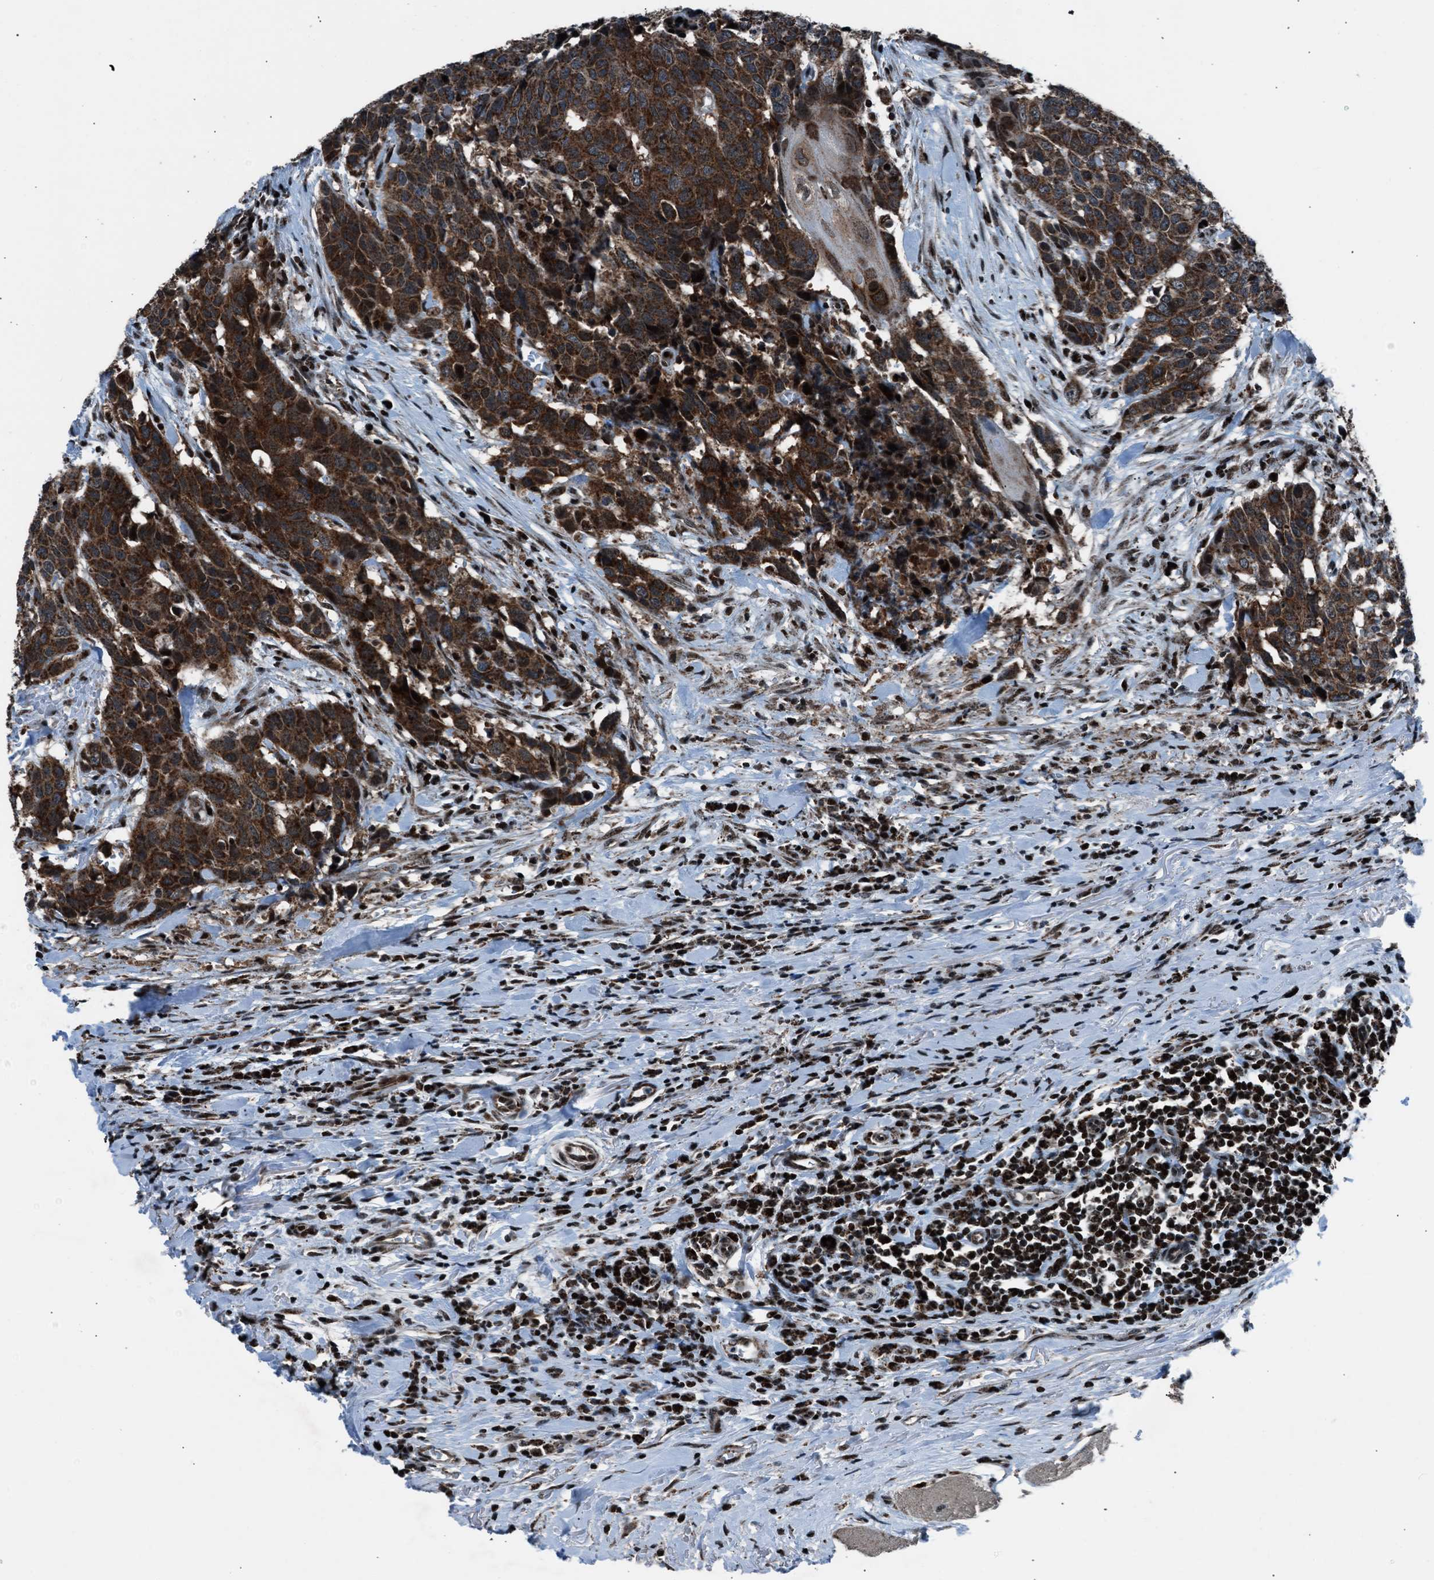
{"staining": {"intensity": "strong", "quantity": ">75%", "location": "cytoplasmic/membranous"}, "tissue": "head and neck cancer", "cell_type": "Tumor cells", "image_type": "cancer", "snomed": [{"axis": "morphology", "description": "Squamous cell carcinoma, NOS"}, {"axis": "topography", "description": "Head-Neck"}], "caption": "Squamous cell carcinoma (head and neck) was stained to show a protein in brown. There is high levels of strong cytoplasmic/membranous staining in about >75% of tumor cells.", "gene": "MORC3", "patient": {"sex": "male", "age": 66}}